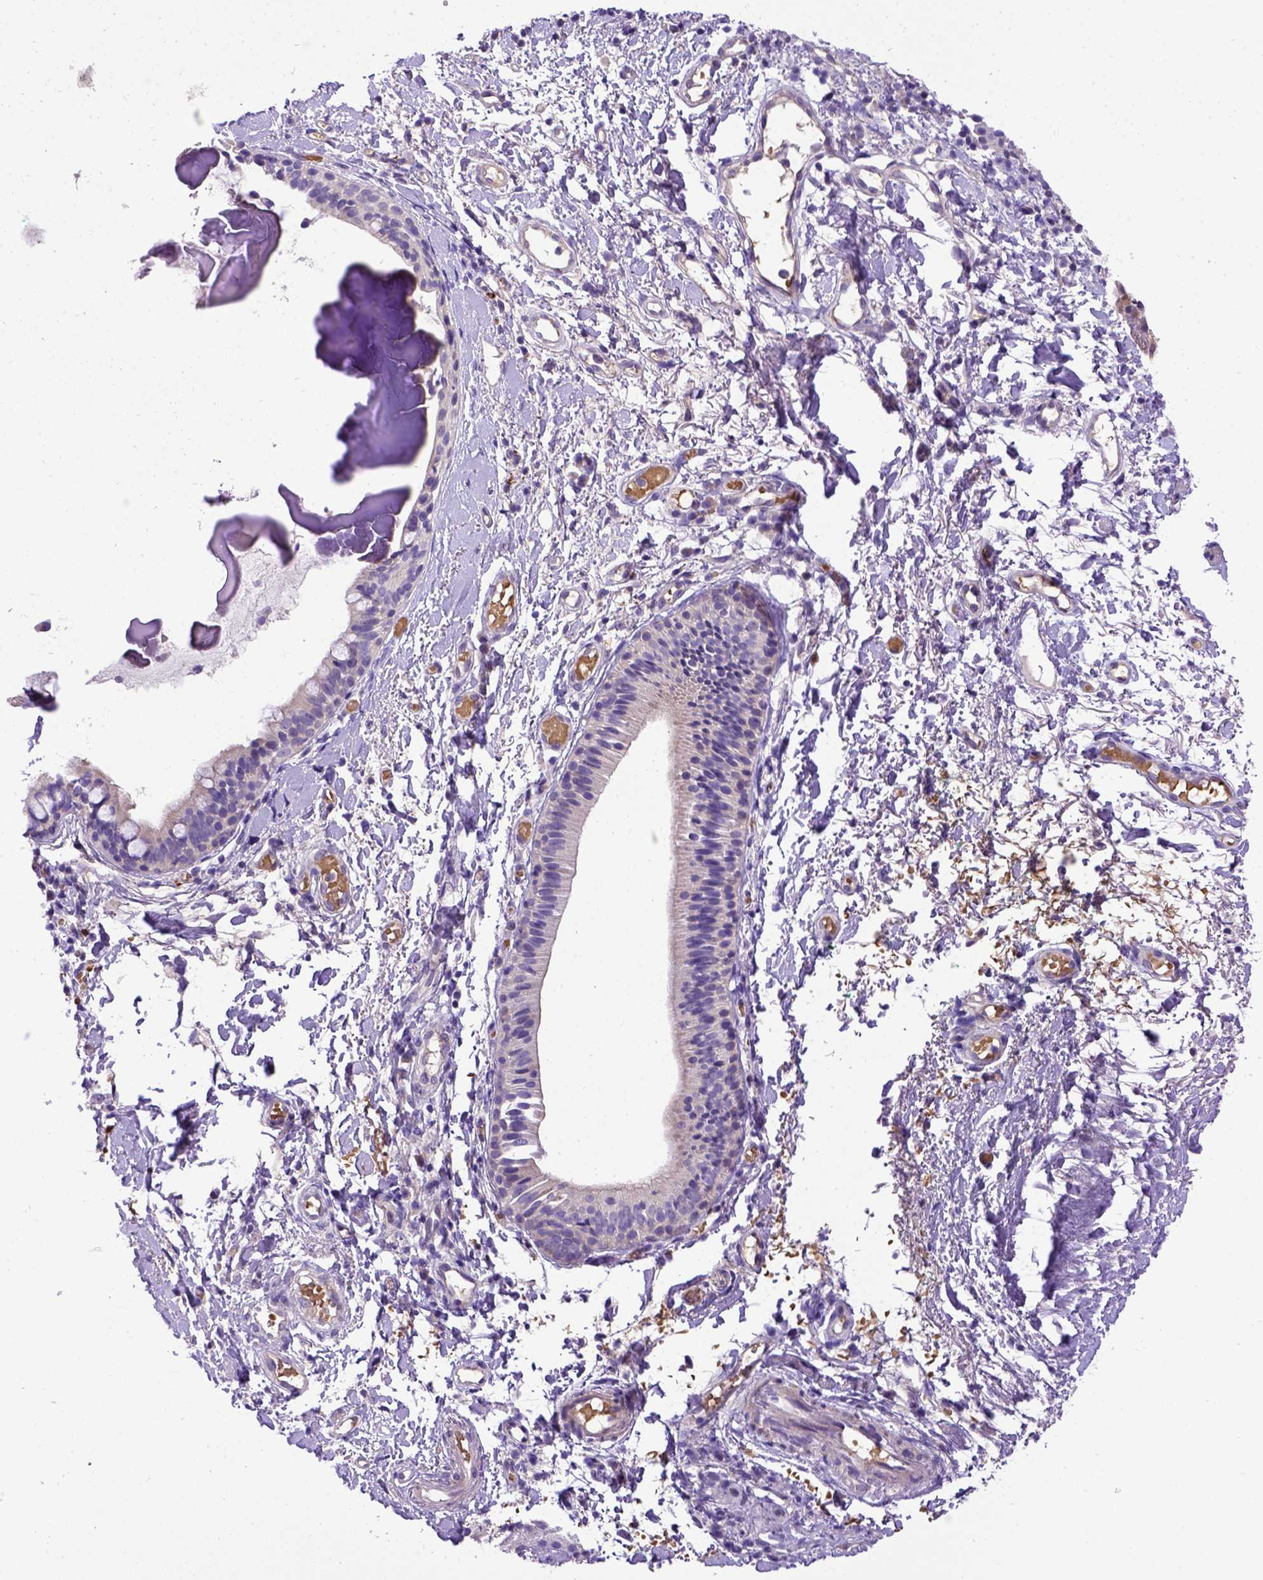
{"staining": {"intensity": "moderate", "quantity": "<25%", "location": "cytoplasmic/membranous"}, "tissue": "nasopharynx", "cell_type": "Respiratory epithelial cells", "image_type": "normal", "snomed": [{"axis": "morphology", "description": "Normal tissue, NOS"}, {"axis": "morphology", "description": "Basal cell carcinoma"}, {"axis": "topography", "description": "Cartilage tissue"}, {"axis": "topography", "description": "Nasopharynx"}, {"axis": "topography", "description": "Oral tissue"}], "caption": "A brown stain shows moderate cytoplasmic/membranous positivity of a protein in respiratory epithelial cells of normal human nasopharynx. The protein of interest is shown in brown color, while the nuclei are stained blue.", "gene": "ADAM12", "patient": {"sex": "female", "age": 77}}